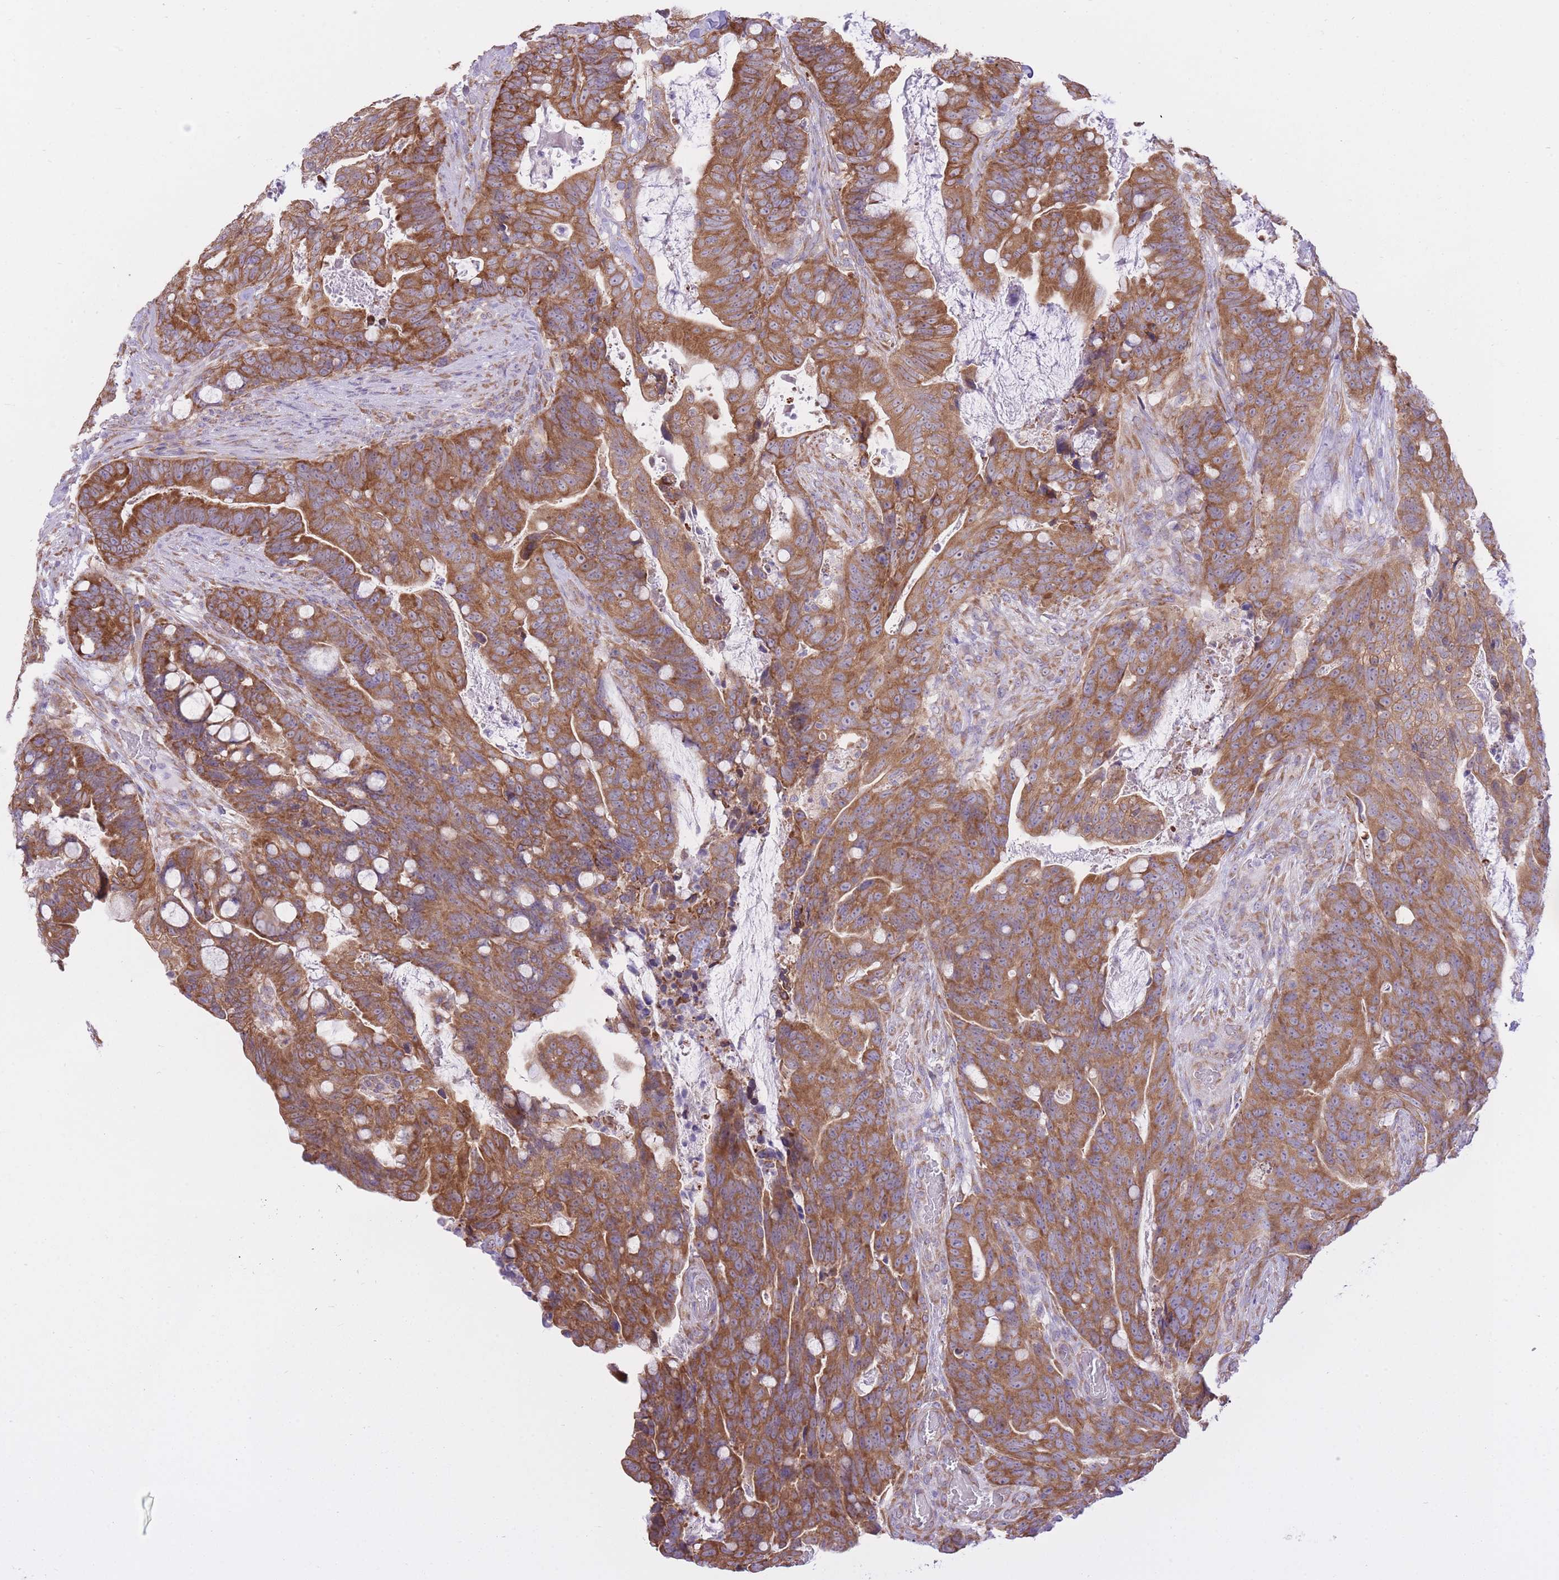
{"staining": {"intensity": "strong", "quantity": ">75%", "location": "cytoplasmic/membranous"}, "tissue": "colorectal cancer", "cell_type": "Tumor cells", "image_type": "cancer", "snomed": [{"axis": "morphology", "description": "Adenocarcinoma, NOS"}, {"axis": "topography", "description": "Colon"}], "caption": "Colorectal cancer (adenocarcinoma) was stained to show a protein in brown. There is high levels of strong cytoplasmic/membranous positivity in approximately >75% of tumor cells. The protein of interest is stained brown, and the nuclei are stained in blue (DAB IHC with brightfield microscopy, high magnification).", "gene": "ZNF501", "patient": {"sex": "female", "age": 82}}